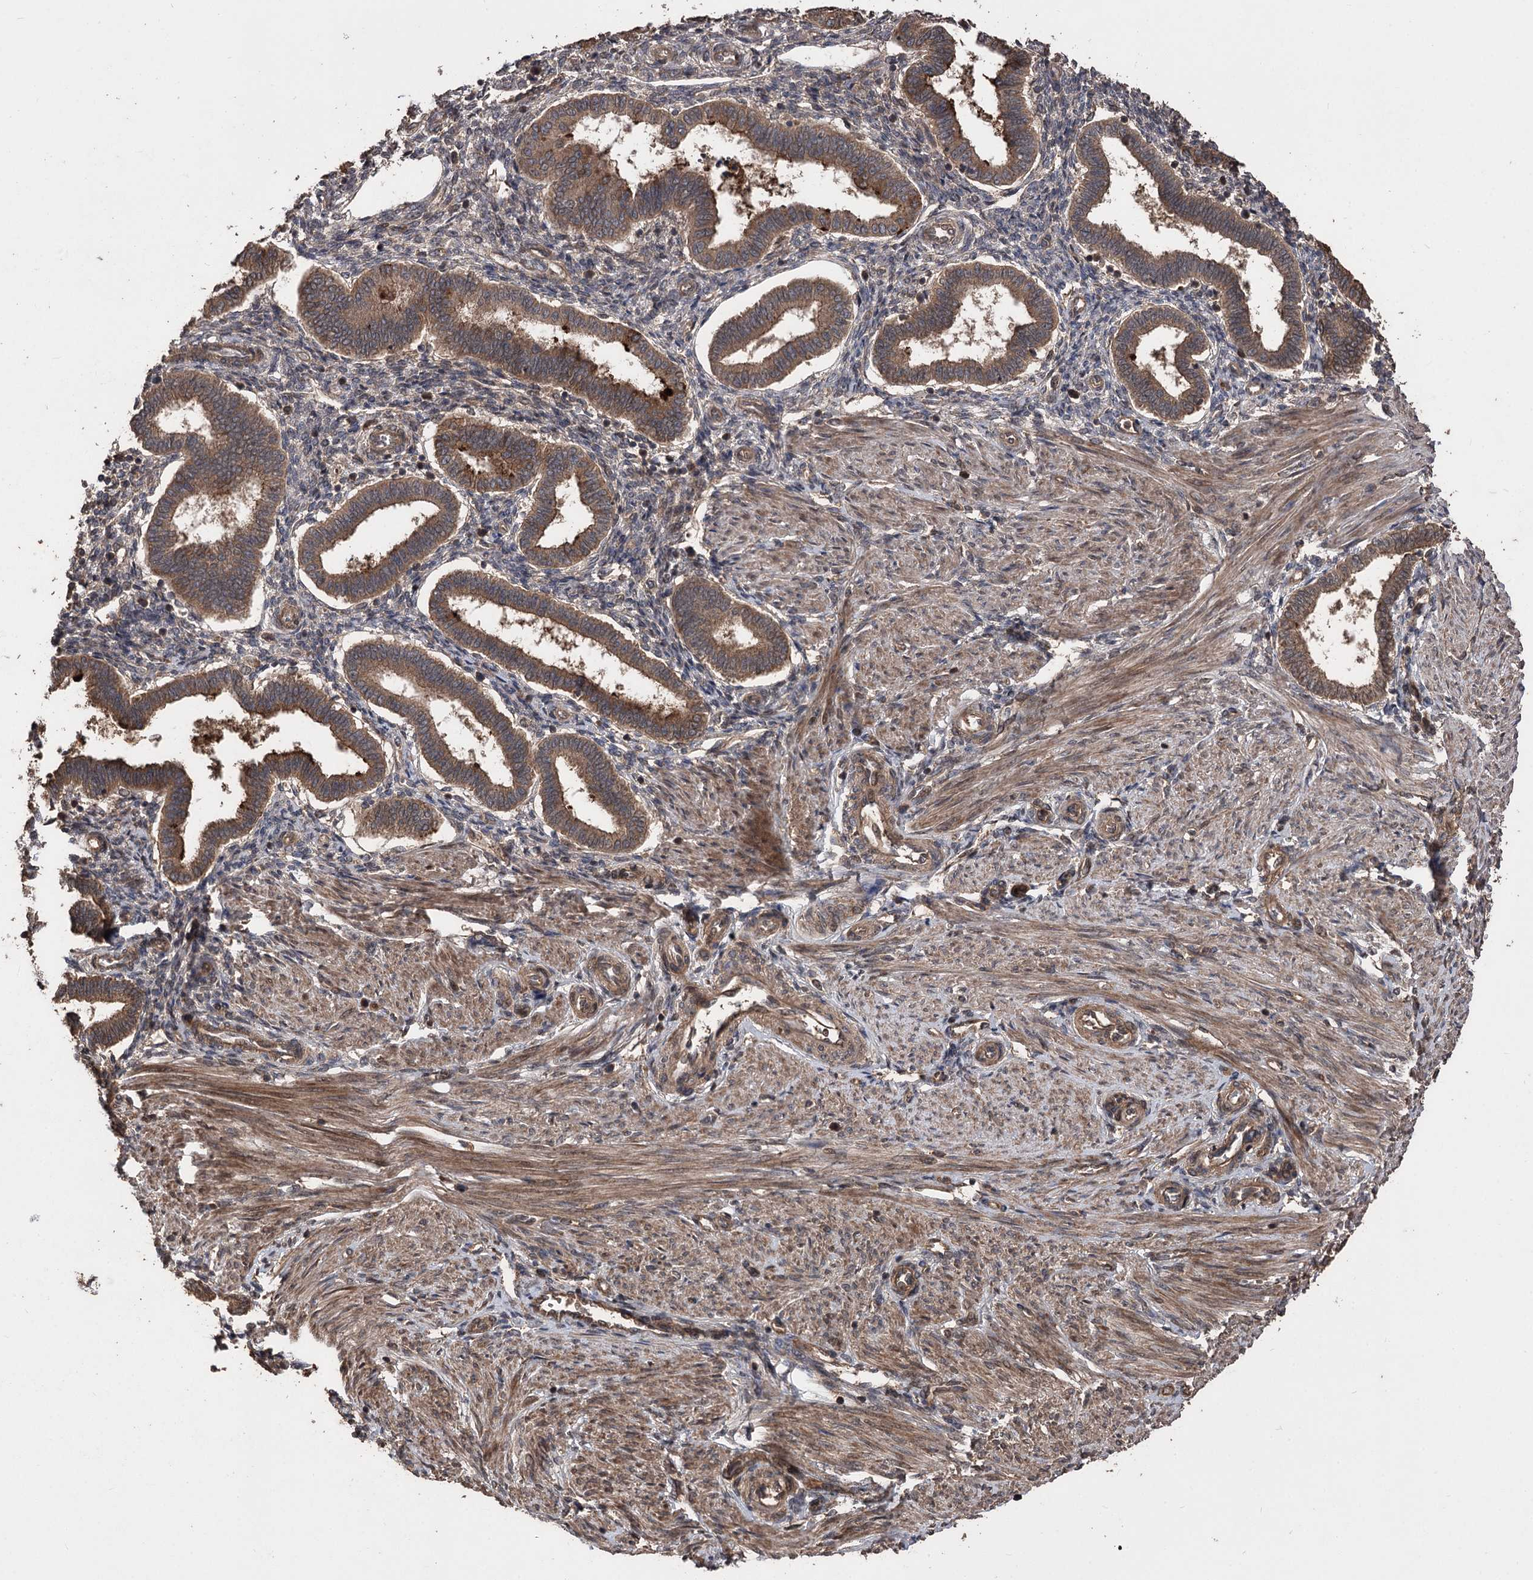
{"staining": {"intensity": "moderate", "quantity": "25%-75%", "location": "cytoplasmic/membranous"}, "tissue": "endometrium", "cell_type": "Cells in endometrial stroma", "image_type": "normal", "snomed": [{"axis": "morphology", "description": "Normal tissue, NOS"}, {"axis": "topography", "description": "Endometrium"}], "caption": "Immunohistochemical staining of benign endometrium exhibits moderate cytoplasmic/membranous protein expression in approximately 25%-75% of cells in endometrial stroma.", "gene": "RASSF3", "patient": {"sex": "female", "age": 24}}